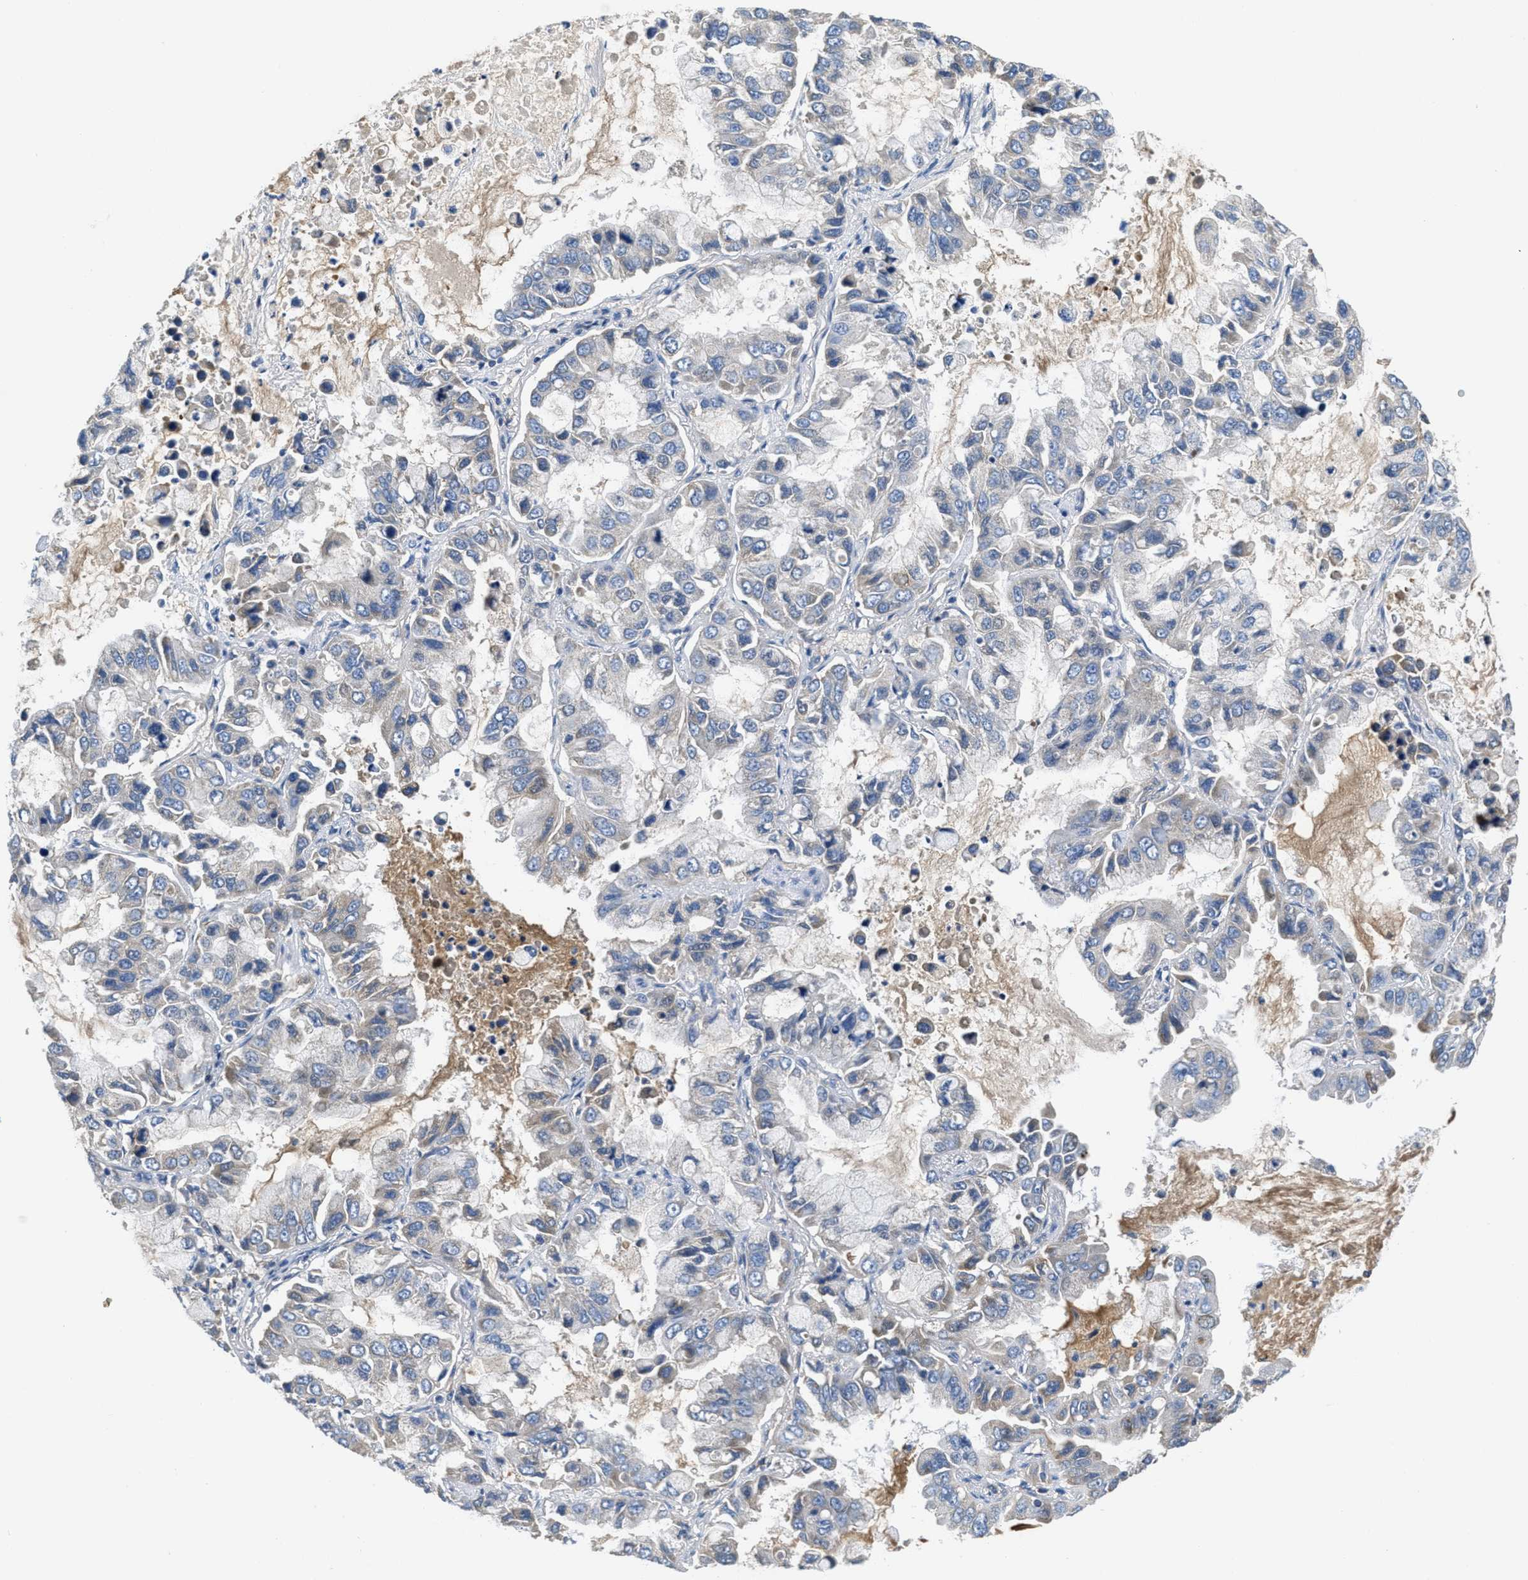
{"staining": {"intensity": "weak", "quantity": "<25%", "location": "cytoplasmic/membranous"}, "tissue": "lung cancer", "cell_type": "Tumor cells", "image_type": "cancer", "snomed": [{"axis": "morphology", "description": "Adenocarcinoma, NOS"}, {"axis": "topography", "description": "Lung"}], "caption": "Tumor cells are negative for brown protein staining in adenocarcinoma (lung).", "gene": "GALK1", "patient": {"sex": "male", "age": 64}}